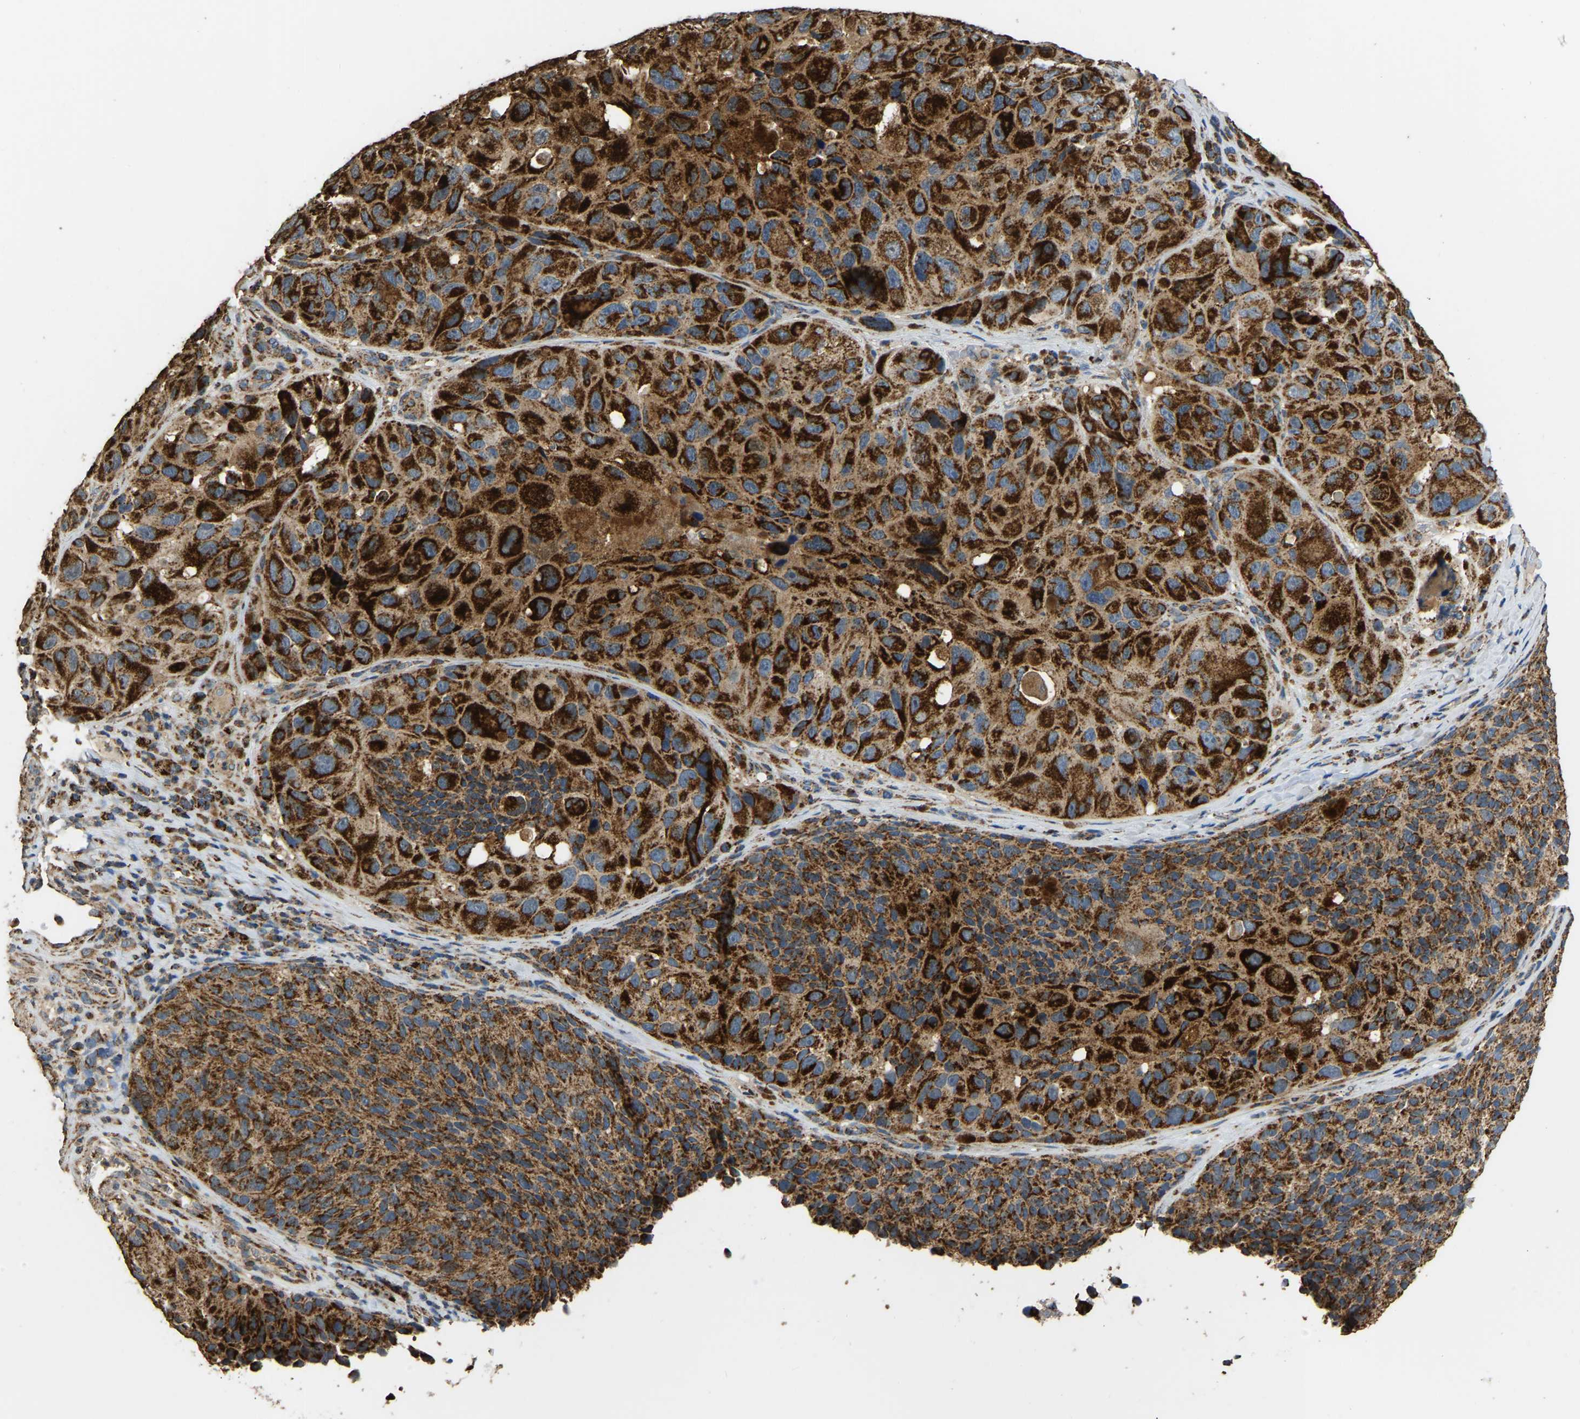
{"staining": {"intensity": "moderate", "quantity": ">75%", "location": "cytoplasmic/membranous"}, "tissue": "melanoma", "cell_type": "Tumor cells", "image_type": "cancer", "snomed": [{"axis": "morphology", "description": "Malignant melanoma, NOS"}, {"axis": "topography", "description": "Skin"}], "caption": "Moderate cytoplasmic/membranous staining for a protein is present in about >75% of tumor cells of malignant melanoma using immunohistochemistry.", "gene": "TUFM", "patient": {"sex": "female", "age": 73}}